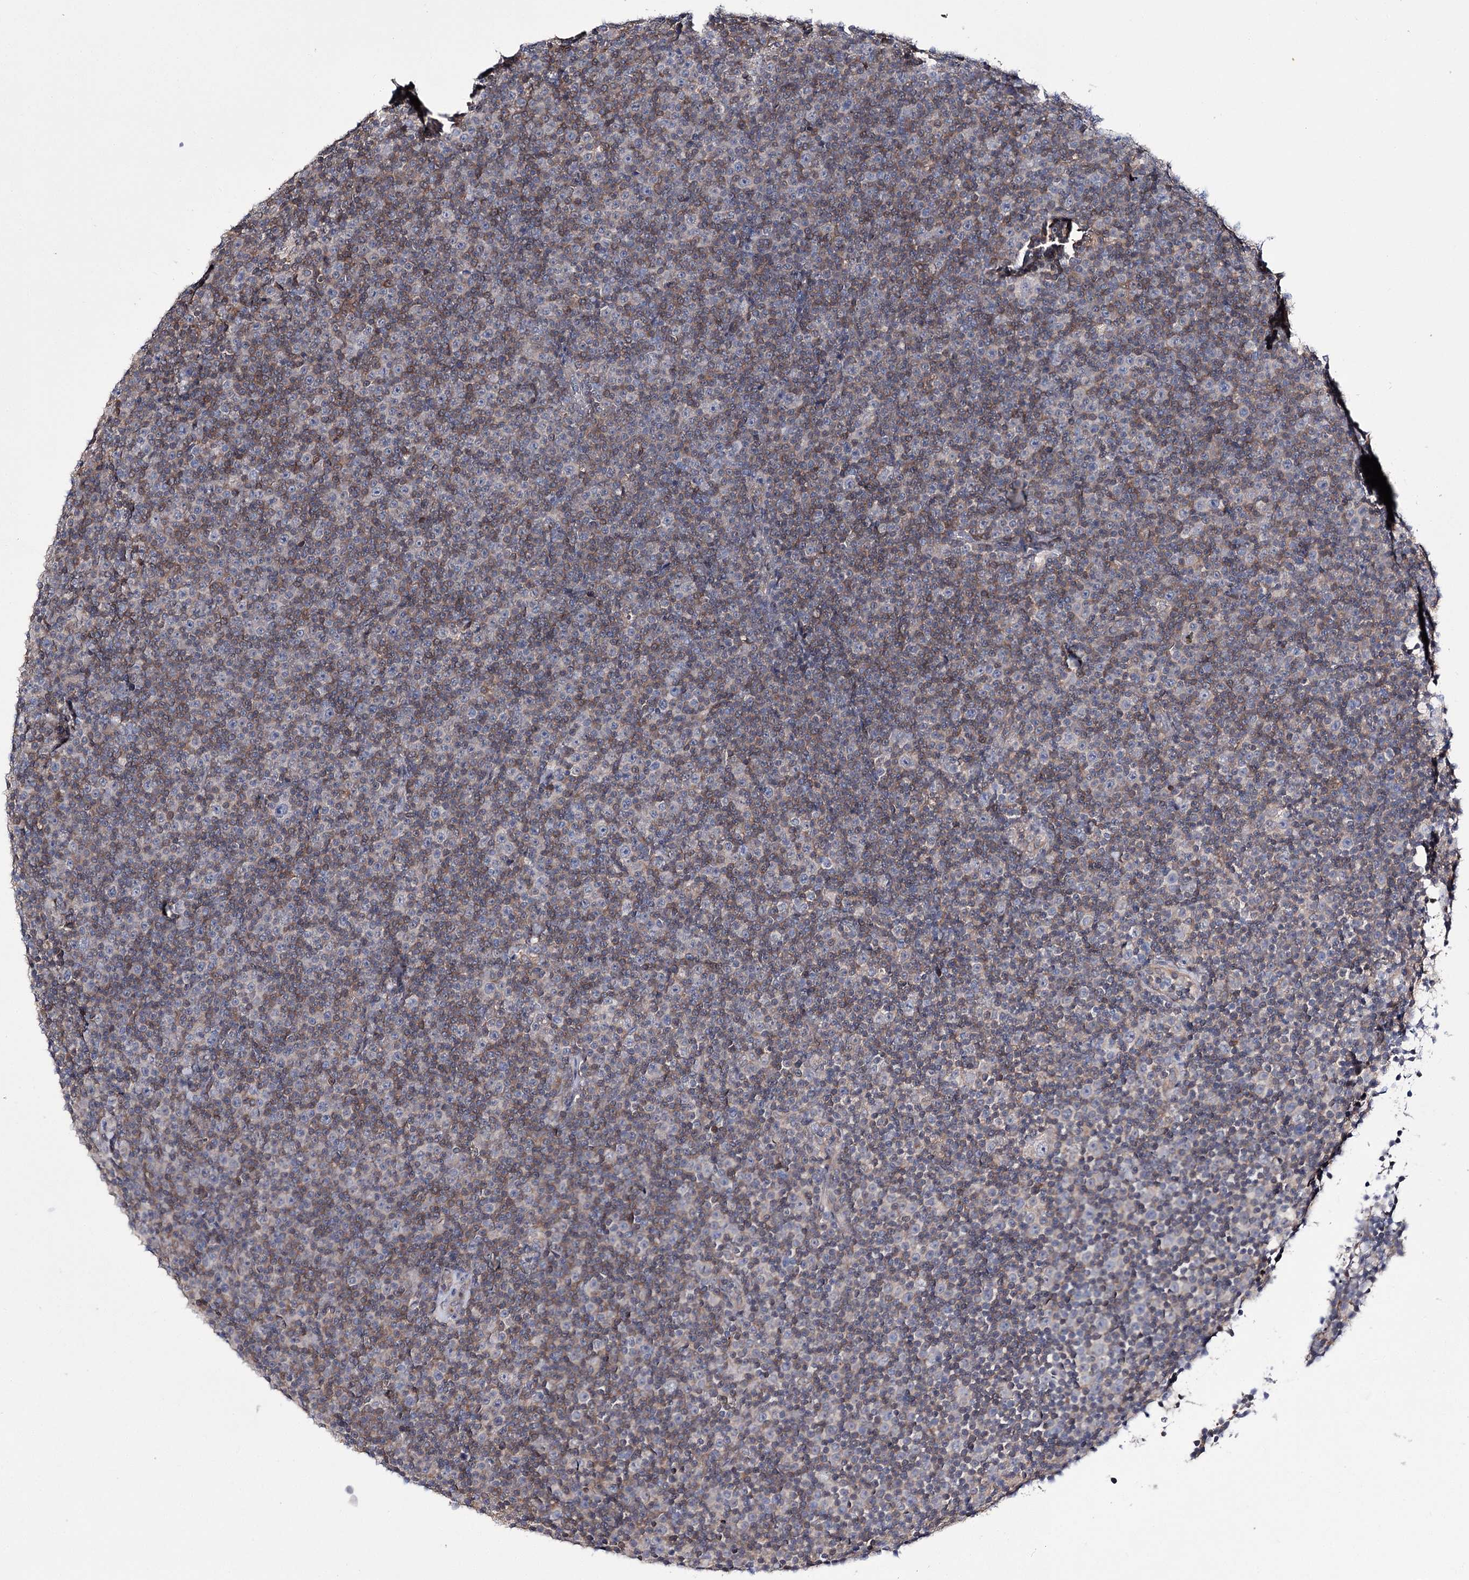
{"staining": {"intensity": "weak", "quantity": "25%-75%", "location": "cytoplasmic/membranous"}, "tissue": "lymphoma", "cell_type": "Tumor cells", "image_type": "cancer", "snomed": [{"axis": "morphology", "description": "Malignant lymphoma, non-Hodgkin's type, Low grade"}, {"axis": "topography", "description": "Lymph node"}], "caption": "Immunohistochemistry (IHC) micrograph of neoplastic tissue: human lymphoma stained using IHC shows low levels of weak protein expression localized specifically in the cytoplasmic/membranous of tumor cells, appearing as a cytoplasmic/membranous brown color.", "gene": "PTER", "patient": {"sex": "female", "age": 67}}